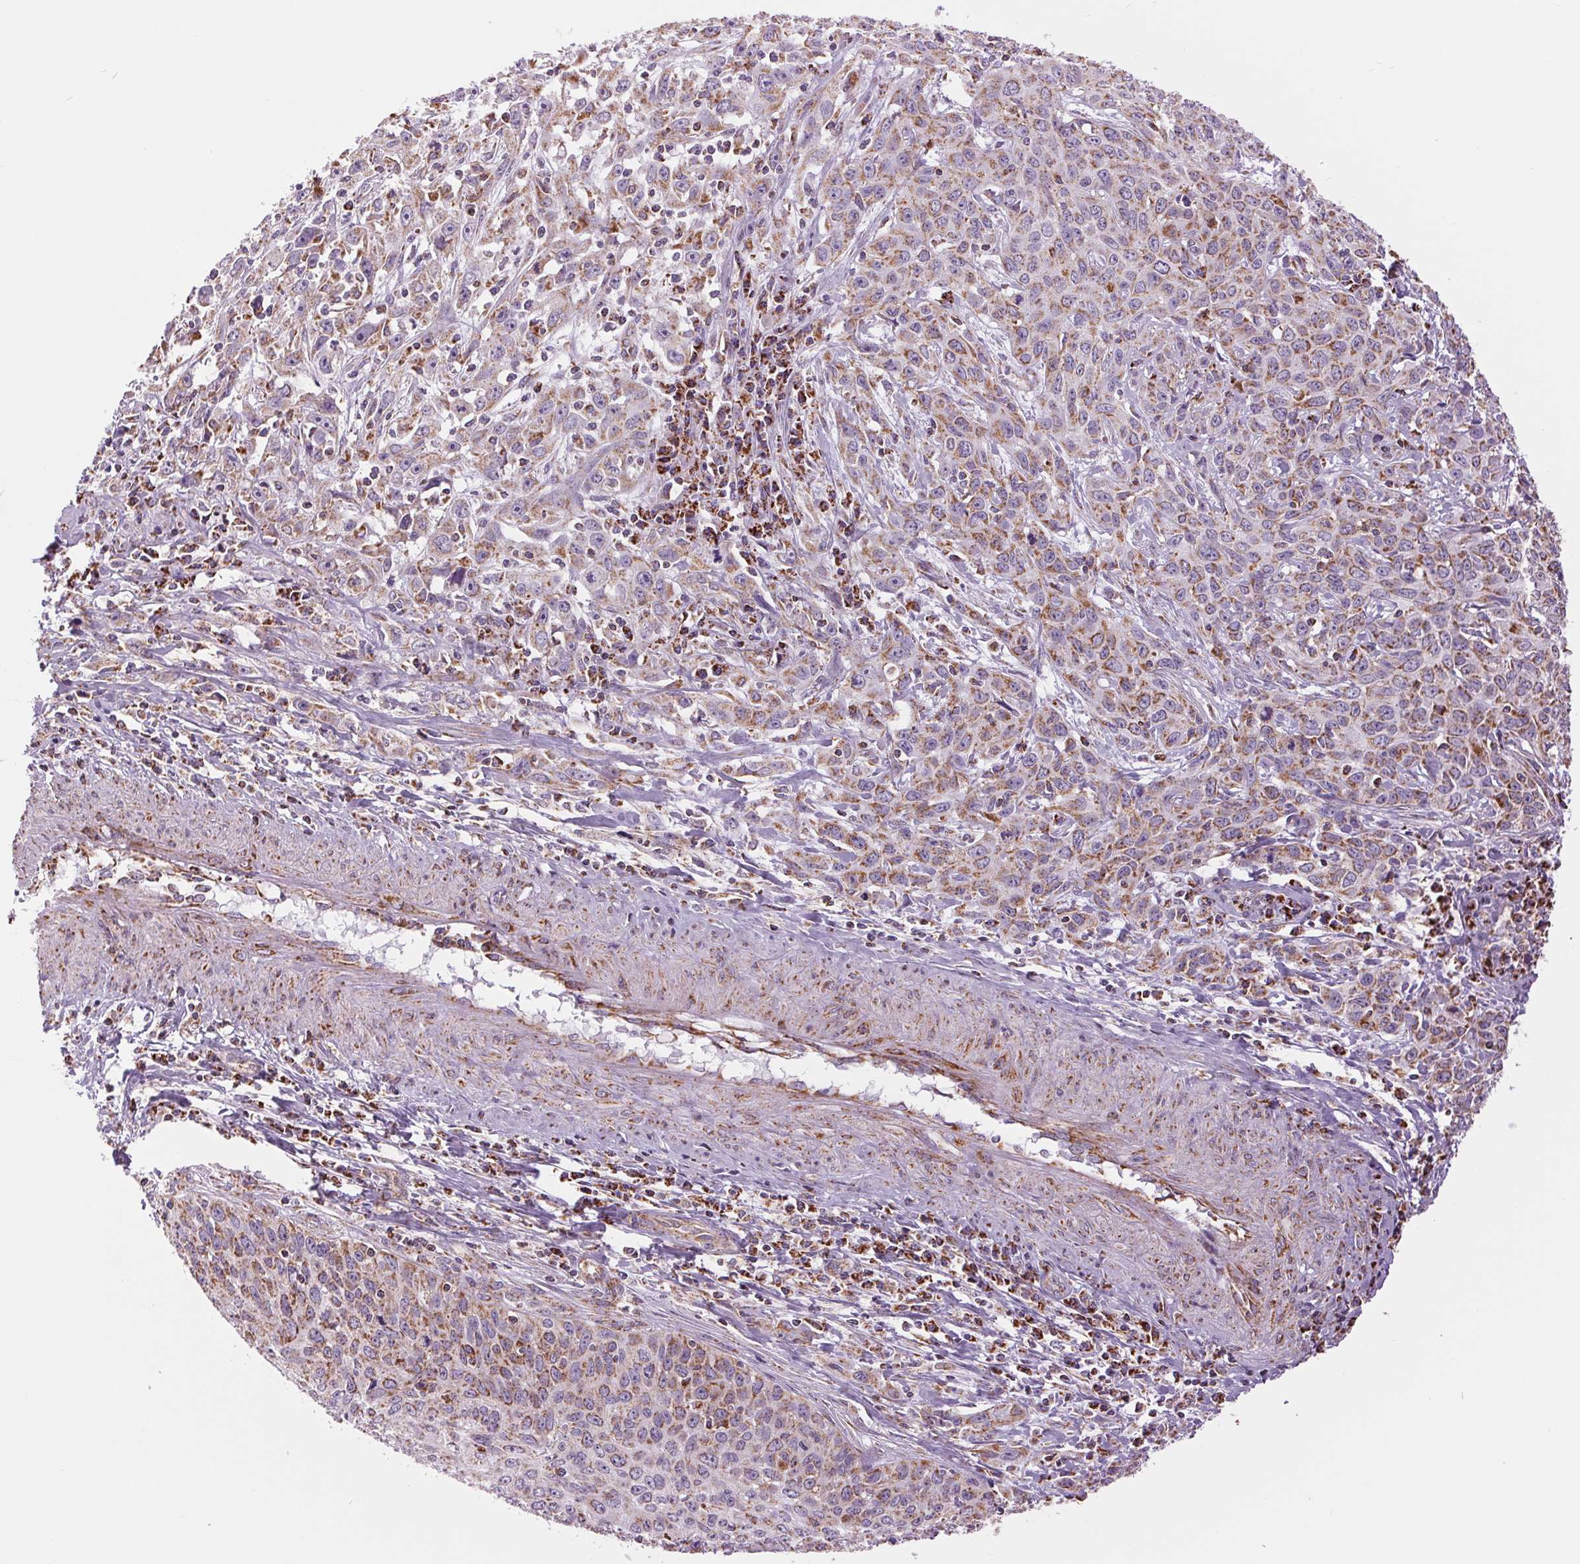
{"staining": {"intensity": "moderate", "quantity": ">75%", "location": "cytoplasmic/membranous"}, "tissue": "cervical cancer", "cell_type": "Tumor cells", "image_type": "cancer", "snomed": [{"axis": "morphology", "description": "Squamous cell carcinoma, NOS"}, {"axis": "topography", "description": "Cervix"}], "caption": "Protein staining of cervical cancer (squamous cell carcinoma) tissue demonstrates moderate cytoplasmic/membranous staining in about >75% of tumor cells.", "gene": "ATP5PB", "patient": {"sex": "female", "age": 38}}